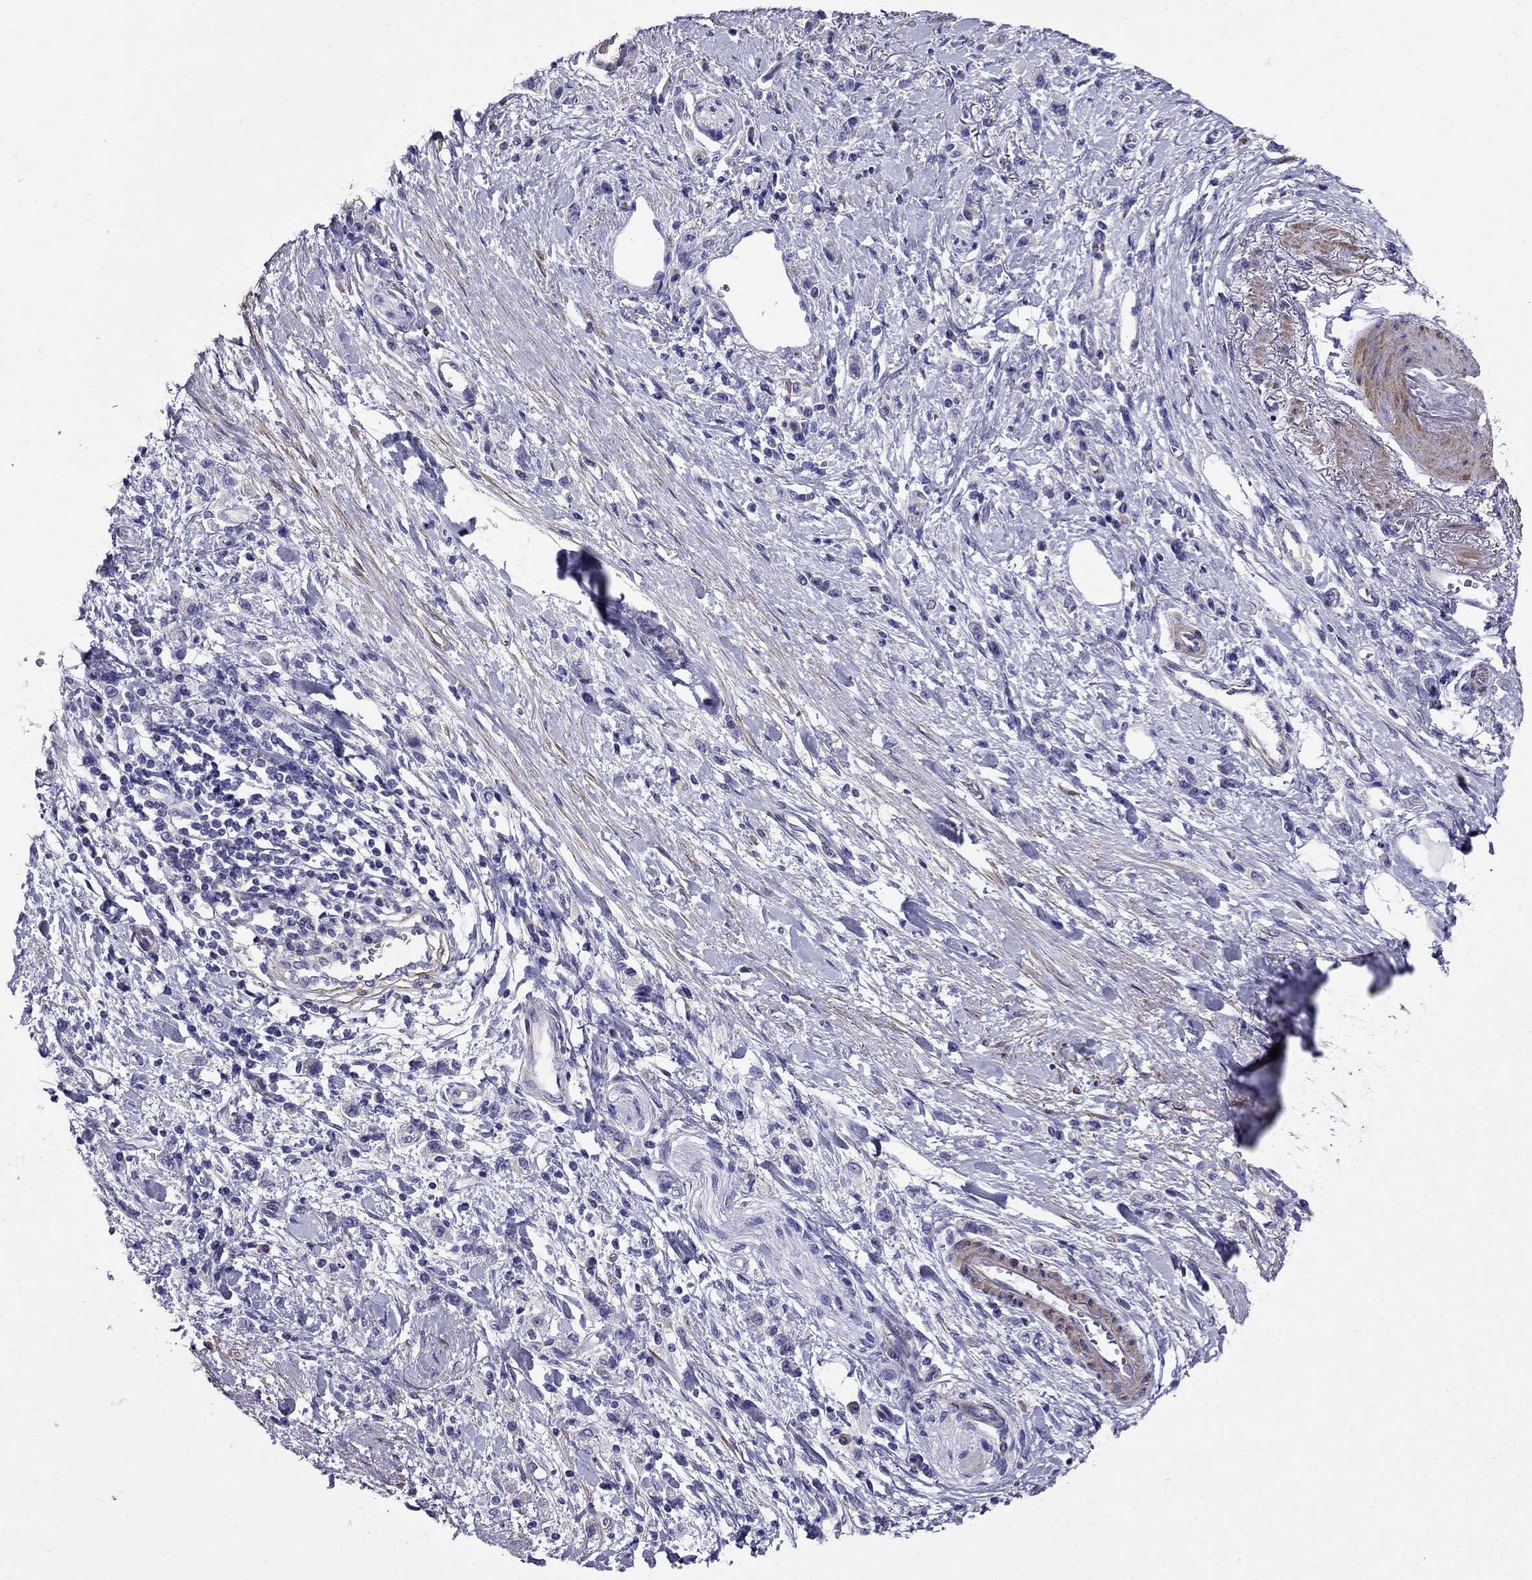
{"staining": {"intensity": "negative", "quantity": "none", "location": "none"}, "tissue": "stomach cancer", "cell_type": "Tumor cells", "image_type": "cancer", "snomed": [{"axis": "morphology", "description": "Adenocarcinoma, NOS"}, {"axis": "topography", "description": "Stomach"}], "caption": "Tumor cells are negative for protein expression in human adenocarcinoma (stomach).", "gene": "GPR50", "patient": {"sex": "male", "age": 77}}